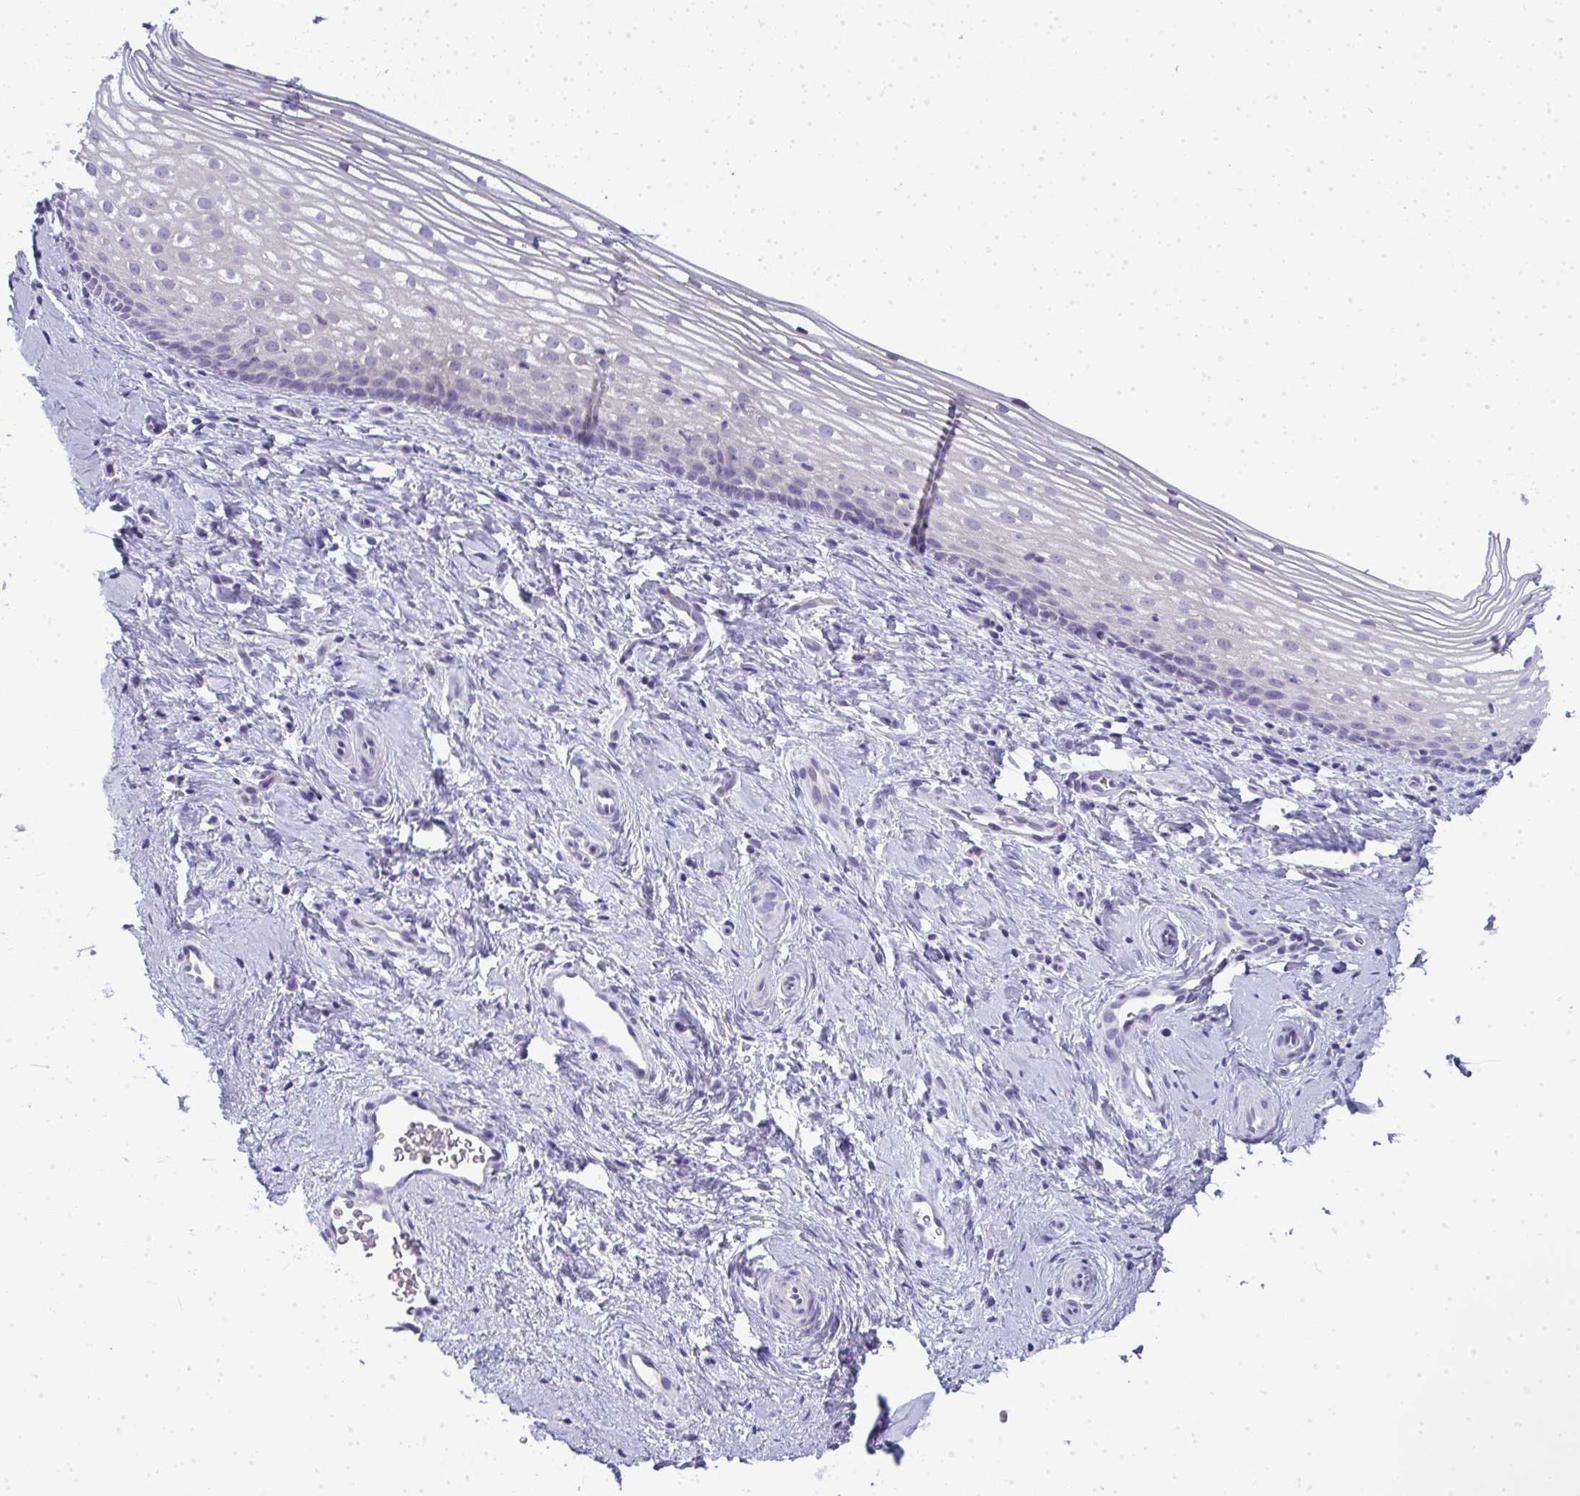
{"staining": {"intensity": "negative", "quantity": "none", "location": "none"}, "tissue": "vagina", "cell_type": "Squamous epithelial cells", "image_type": "normal", "snomed": [{"axis": "morphology", "description": "Normal tissue, NOS"}, {"axis": "topography", "description": "Vagina"}], "caption": "Immunohistochemistry (IHC) image of benign vagina: human vagina stained with DAB (3,3'-diaminobenzidine) reveals no significant protein expression in squamous epithelial cells.", "gene": "VPS4B", "patient": {"sex": "female", "age": 51}}